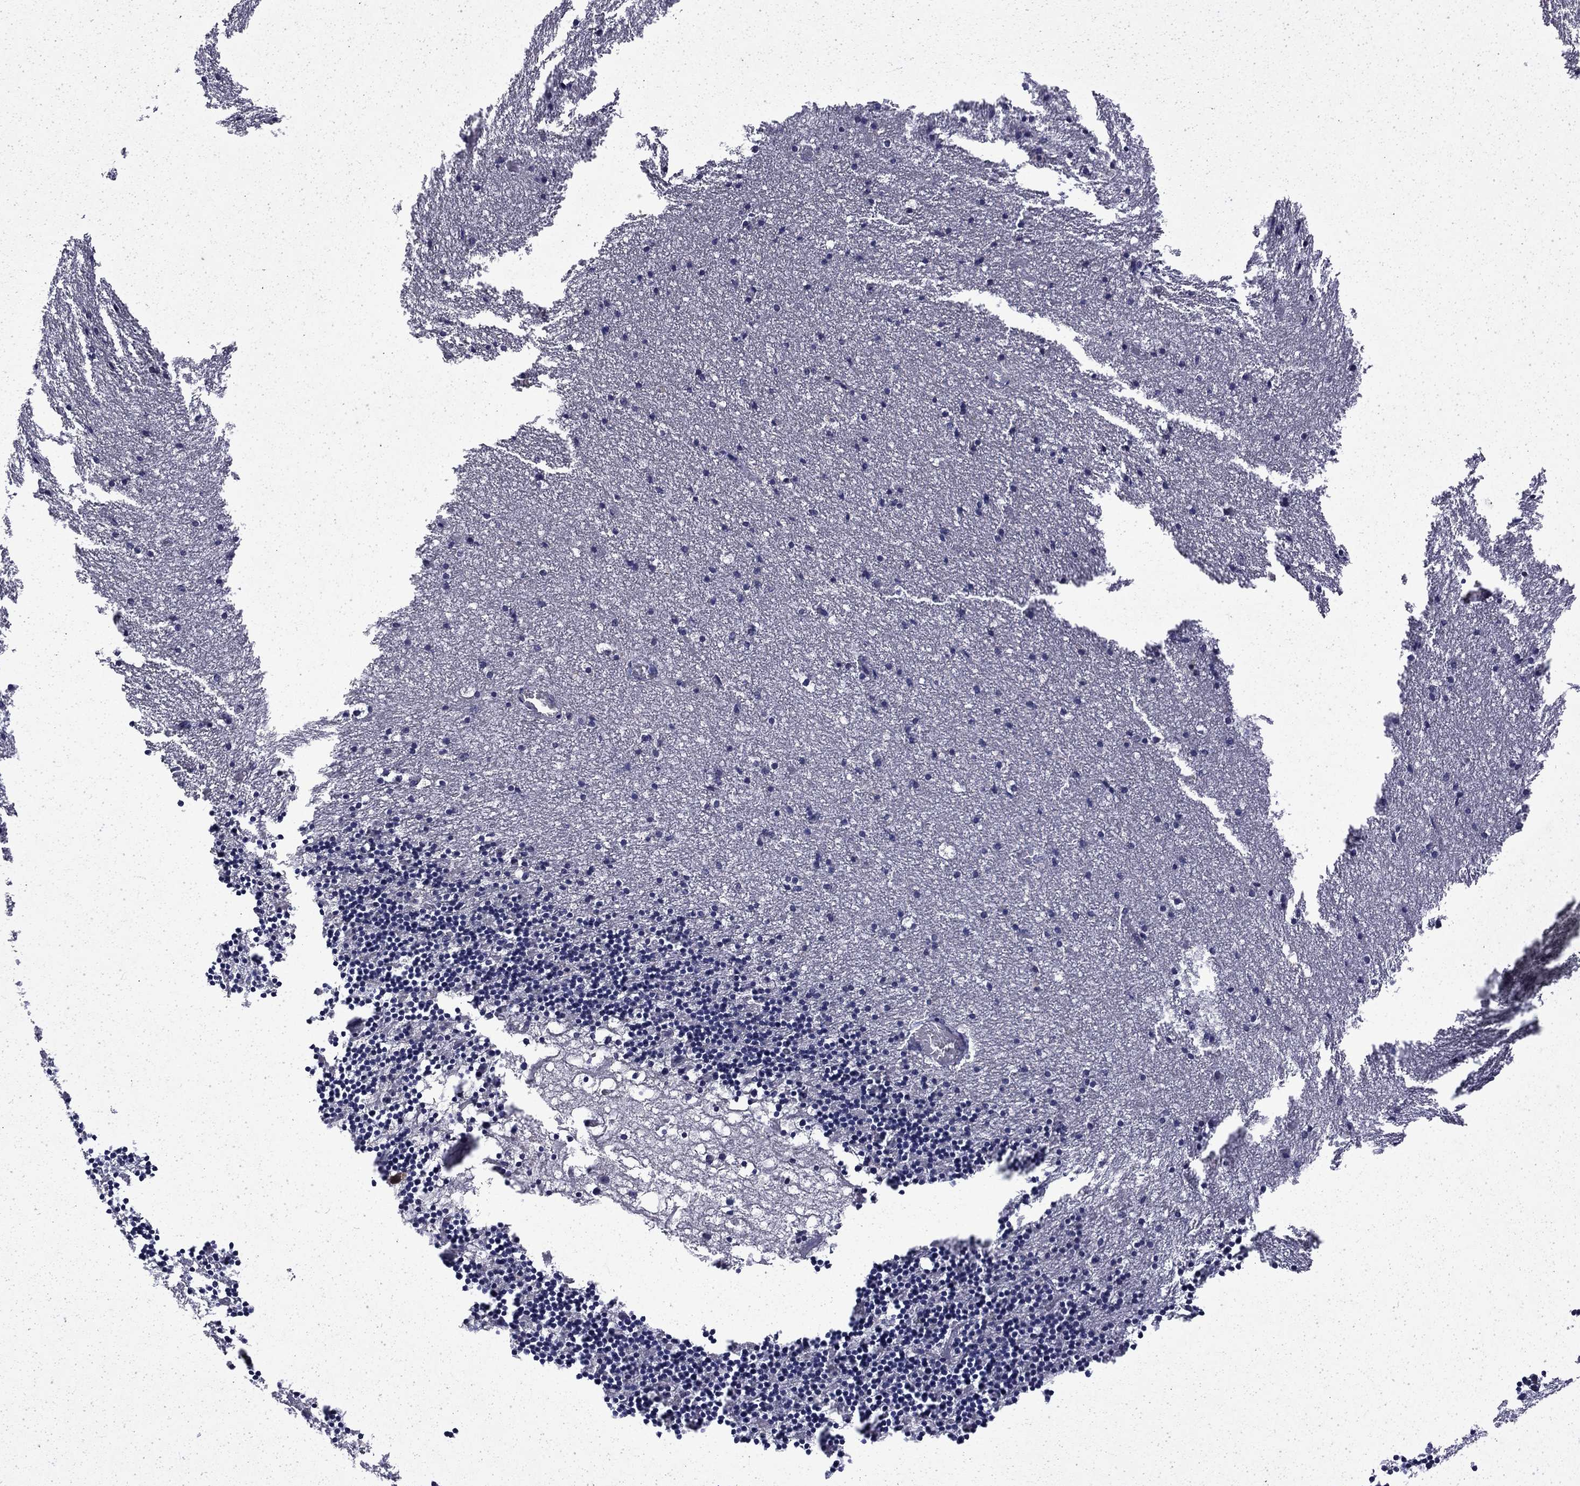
{"staining": {"intensity": "negative", "quantity": "none", "location": "none"}, "tissue": "cerebellum", "cell_type": "Cells in granular layer", "image_type": "normal", "snomed": [{"axis": "morphology", "description": "Normal tissue, NOS"}, {"axis": "topography", "description": "Cerebellum"}], "caption": "The image exhibits no significant expression in cells in granular layer of cerebellum. (DAB immunohistochemistry, high magnification).", "gene": "CHAT", "patient": {"sex": "male", "age": 37}}